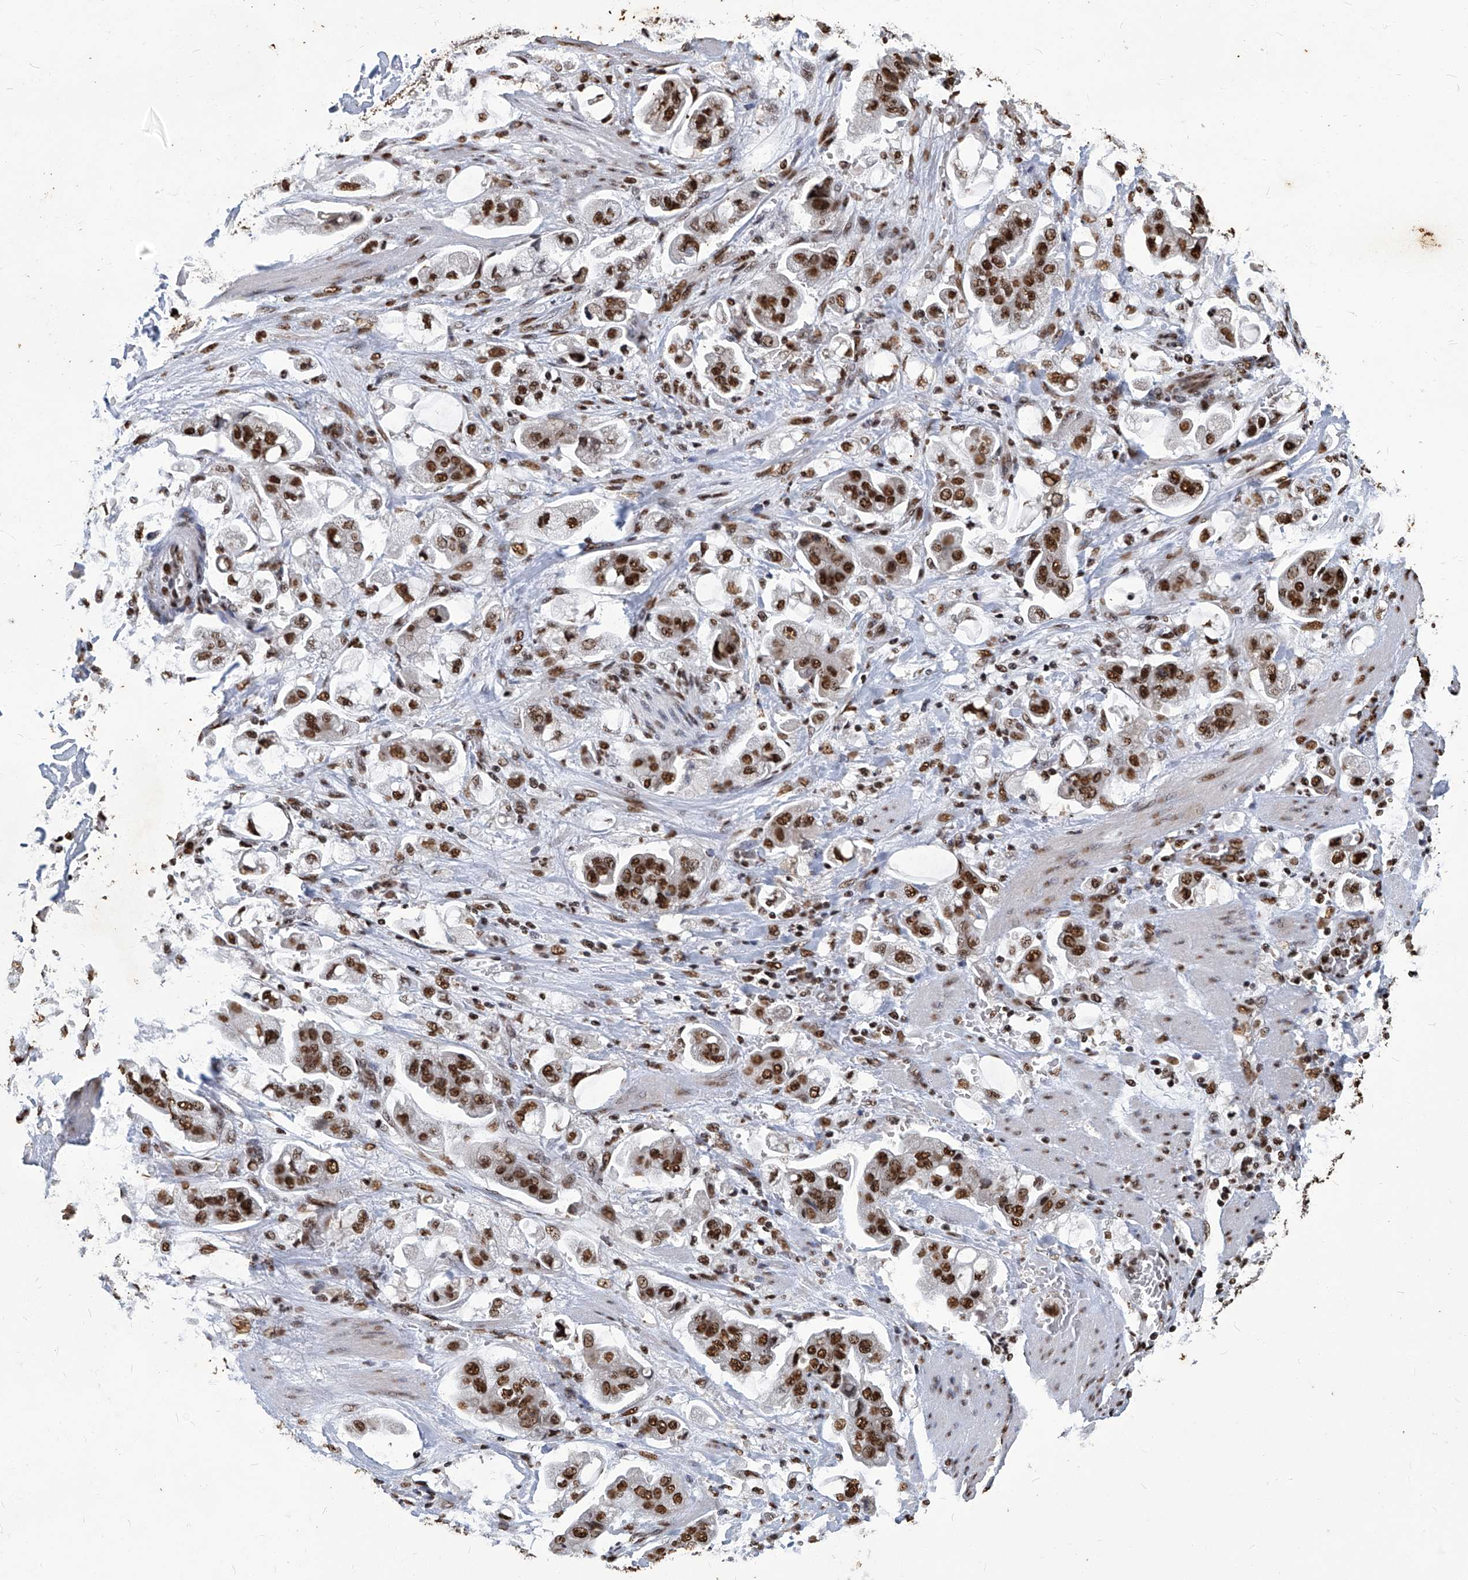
{"staining": {"intensity": "strong", "quantity": ">75%", "location": "nuclear"}, "tissue": "stomach cancer", "cell_type": "Tumor cells", "image_type": "cancer", "snomed": [{"axis": "morphology", "description": "Adenocarcinoma, NOS"}, {"axis": "topography", "description": "Stomach"}], "caption": "Immunohistochemistry staining of stomach cancer (adenocarcinoma), which demonstrates high levels of strong nuclear expression in about >75% of tumor cells indicating strong nuclear protein expression. The staining was performed using DAB (brown) for protein detection and nuclei were counterstained in hematoxylin (blue).", "gene": "HBP1", "patient": {"sex": "male", "age": 62}}